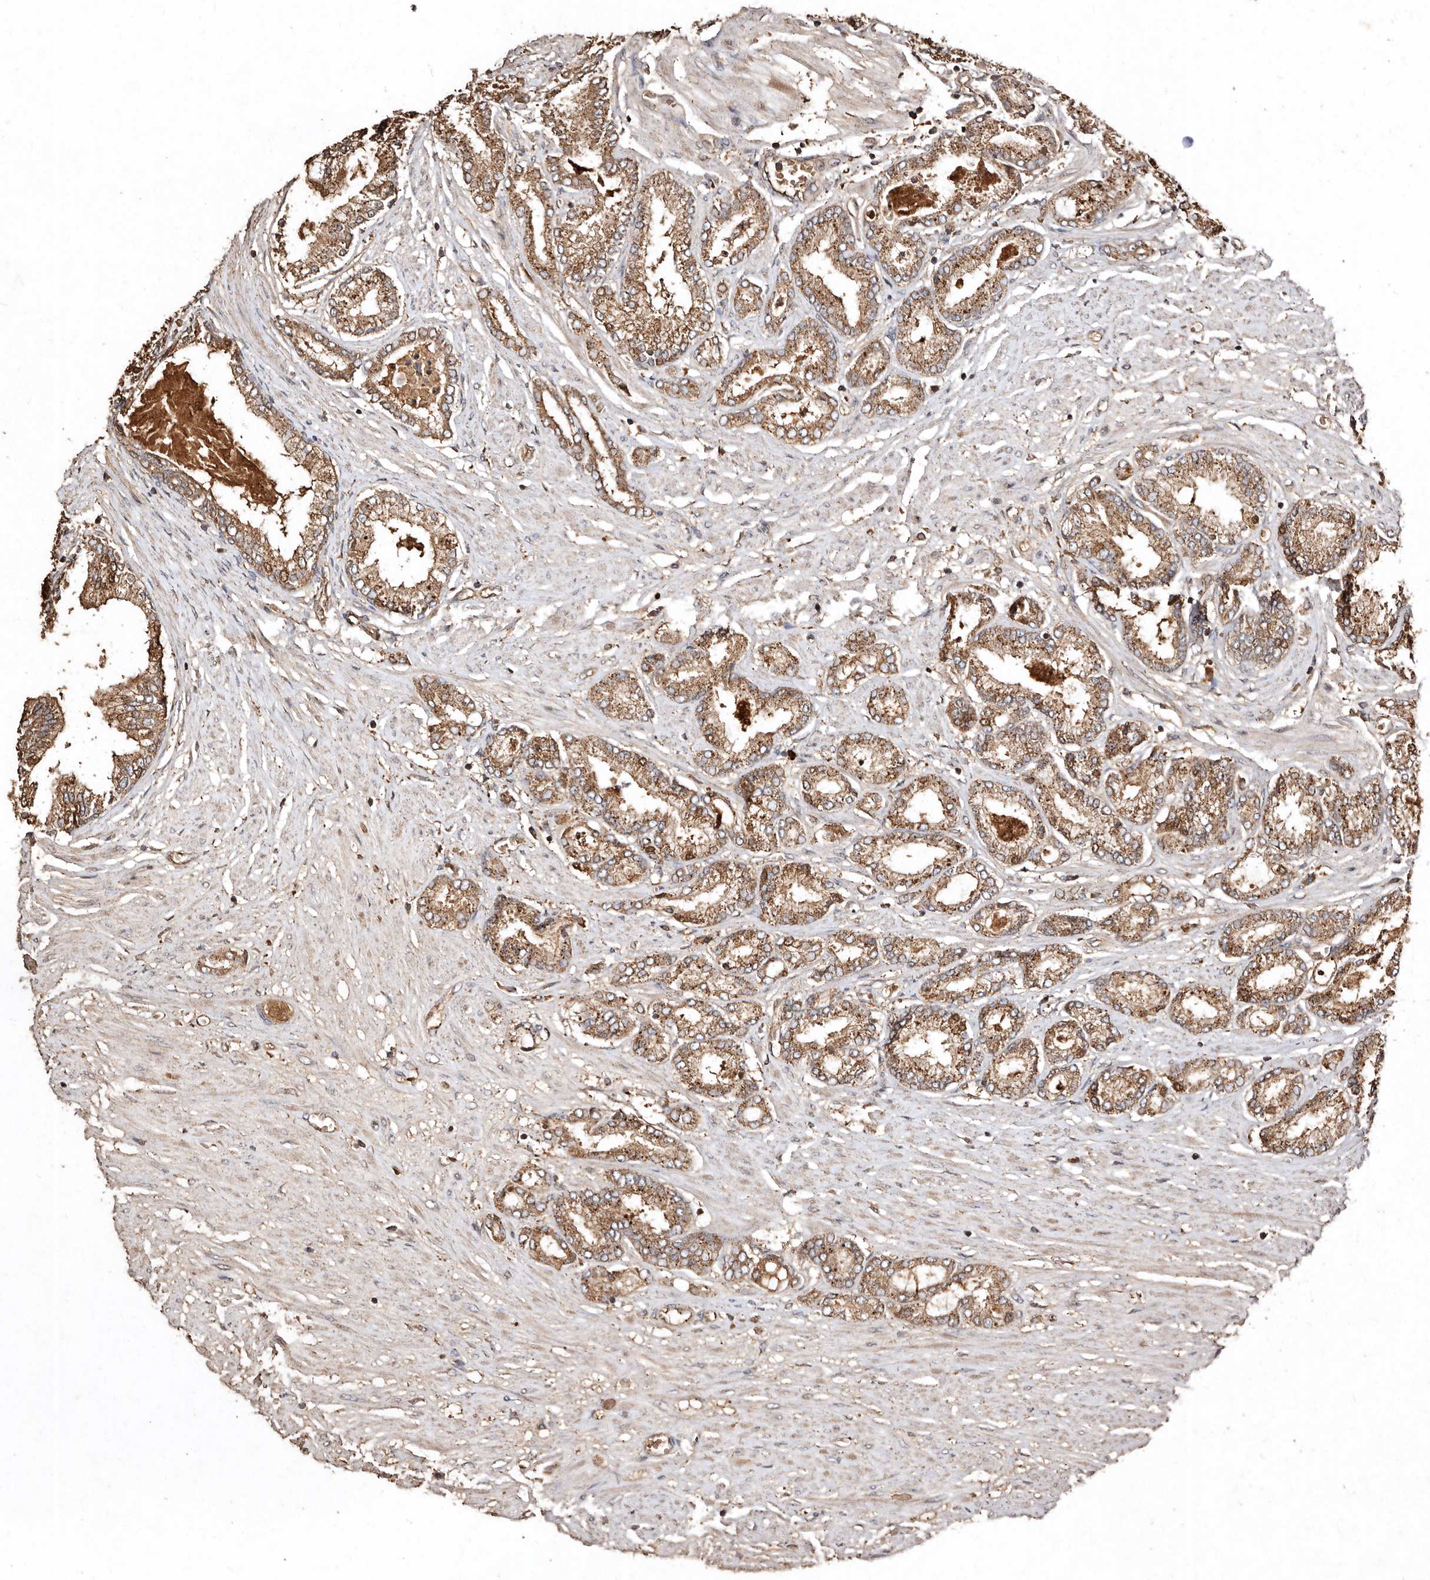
{"staining": {"intensity": "moderate", "quantity": ">75%", "location": "cytoplasmic/membranous"}, "tissue": "prostate cancer", "cell_type": "Tumor cells", "image_type": "cancer", "snomed": [{"axis": "morphology", "description": "Adenocarcinoma, Low grade"}, {"axis": "topography", "description": "Prostate"}], "caption": "An image showing moderate cytoplasmic/membranous staining in about >75% of tumor cells in prostate adenocarcinoma (low-grade), as visualized by brown immunohistochemical staining.", "gene": "FARS2", "patient": {"sex": "male", "age": 63}}